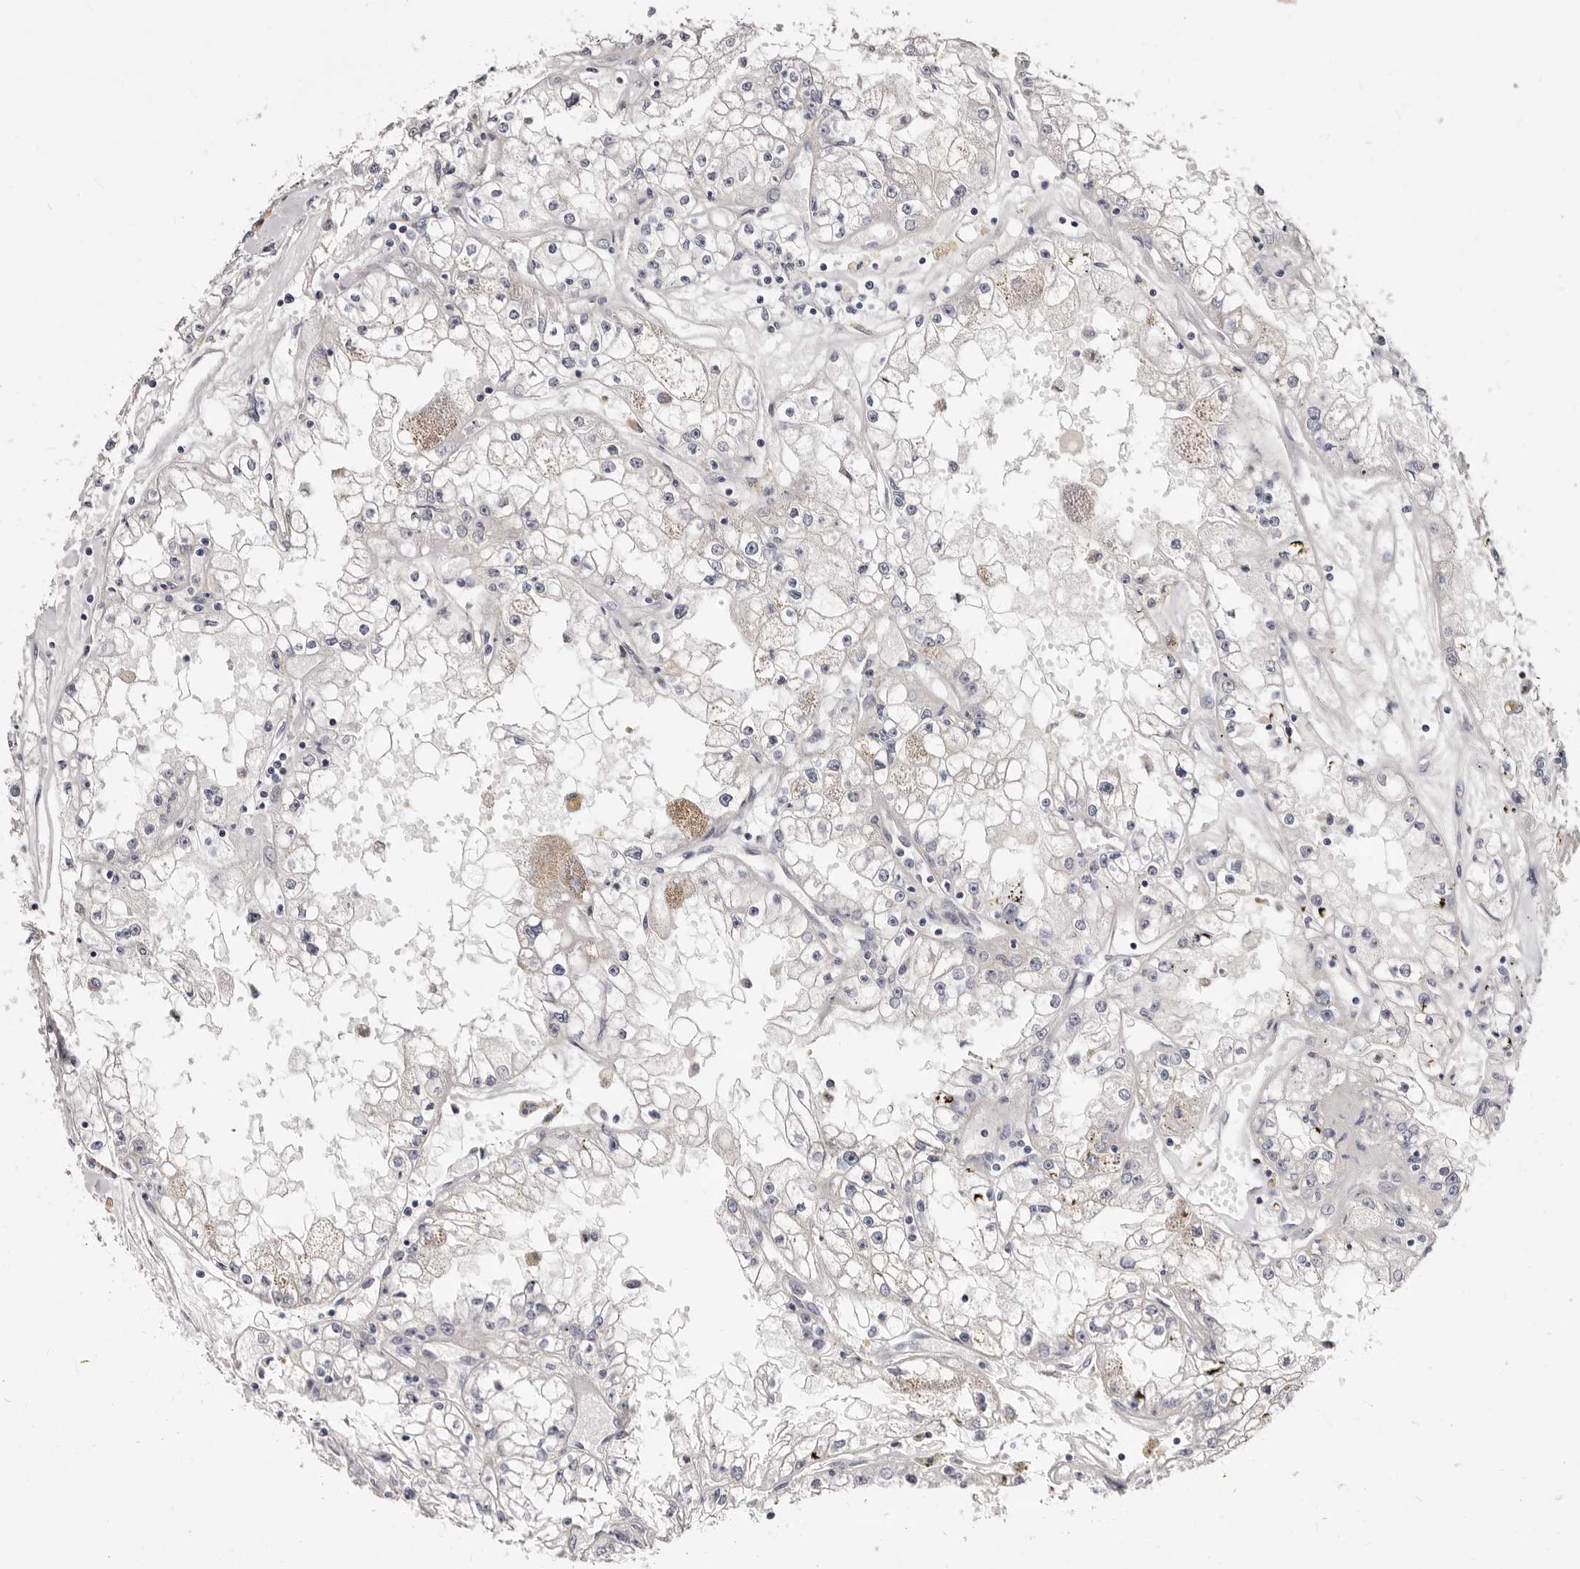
{"staining": {"intensity": "negative", "quantity": "none", "location": "none"}, "tissue": "renal cancer", "cell_type": "Tumor cells", "image_type": "cancer", "snomed": [{"axis": "morphology", "description": "Adenocarcinoma, NOS"}, {"axis": "topography", "description": "Kidney"}], "caption": "This is an IHC photomicrograph of renal adenocarcinoma. There is no positivity in tumor cells.", "gene": "KLHL4", "patient": {"sex": "male", "age": 56}}